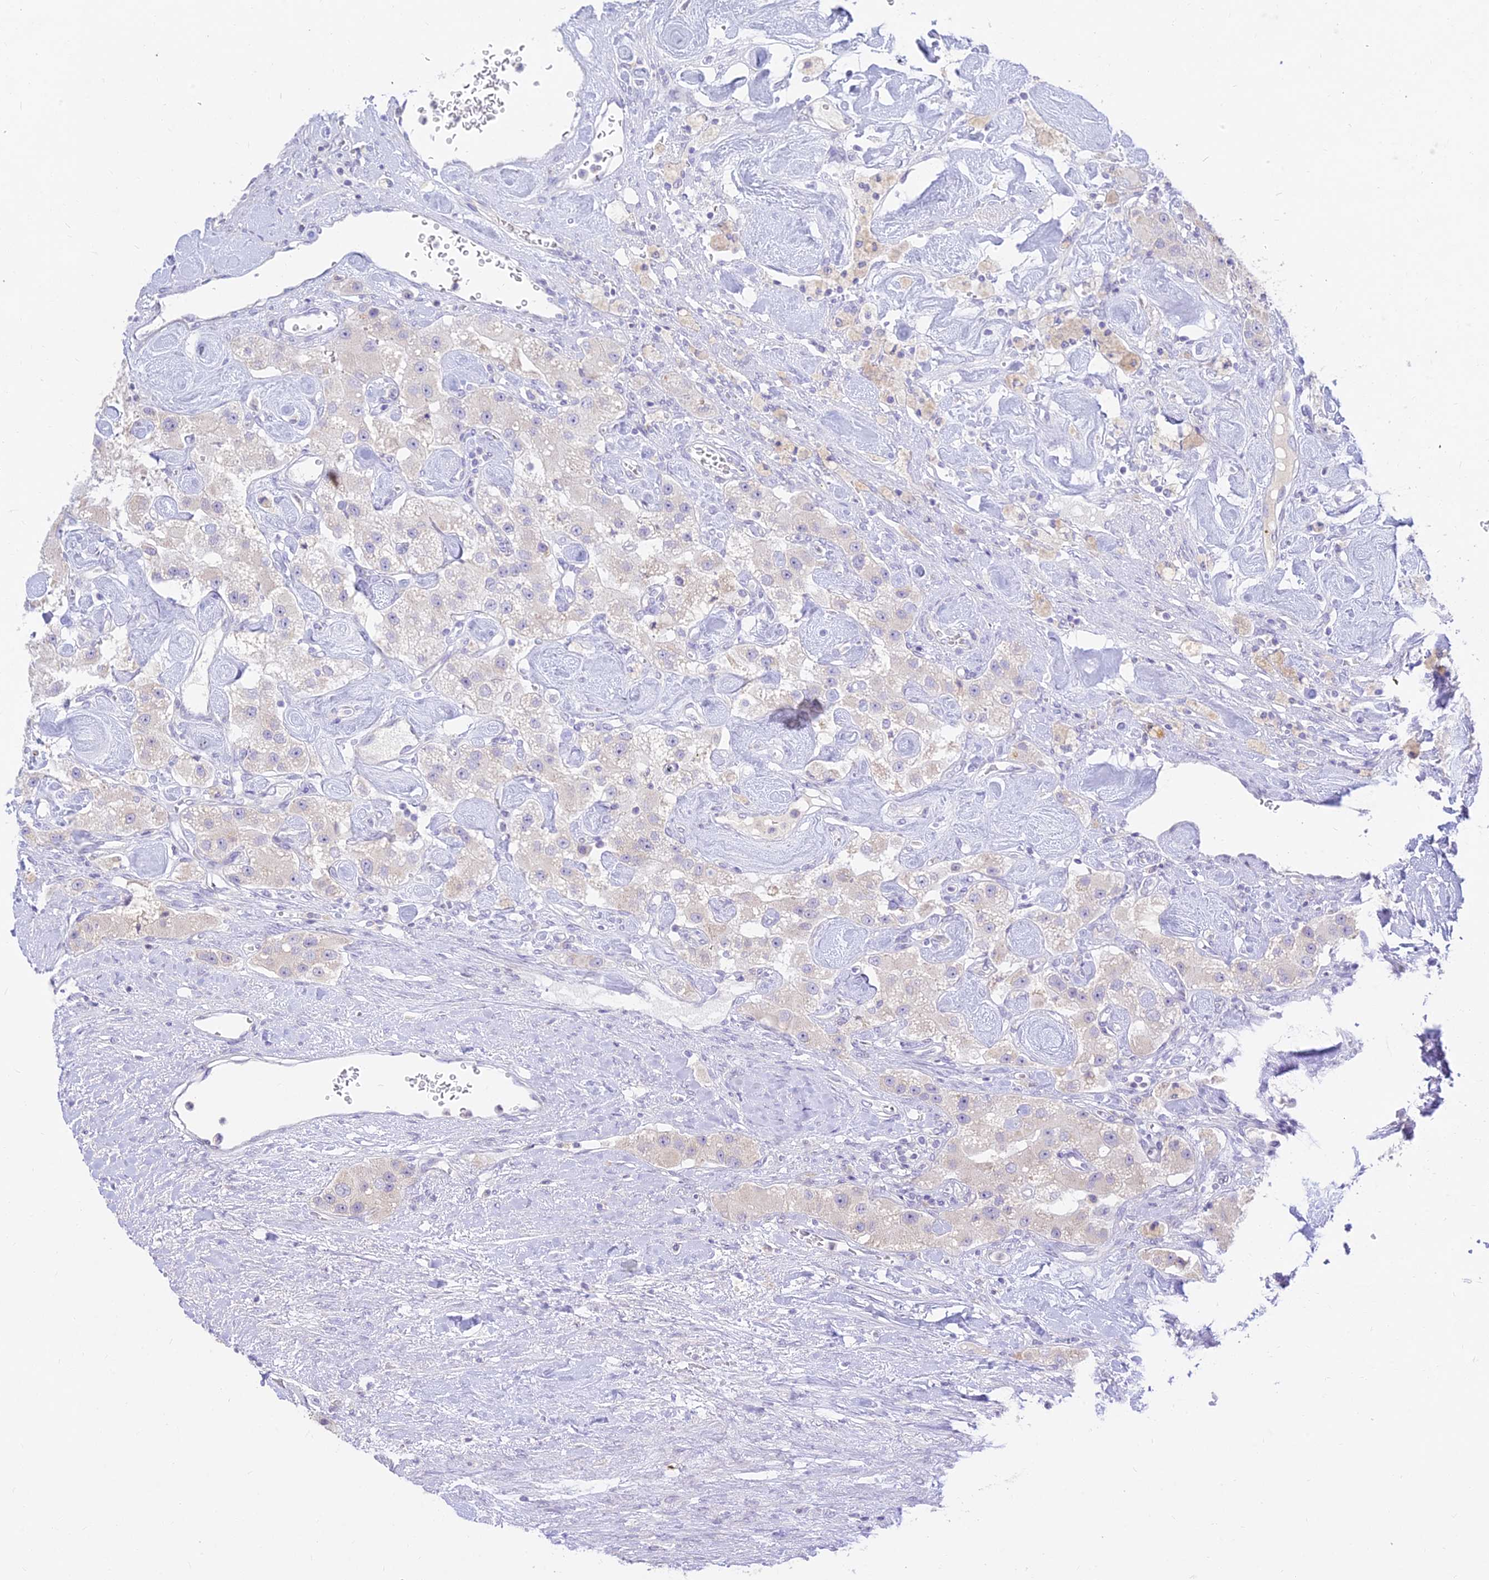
{"staining": {"intensity": "negative", "quantity": "none", "location": "none"}, "tissue": "carcinoid", "cell_type": "Tumor cells", "image_type": "cancer", "snomed": [{"axis": "morphology", "description": "Carcinoid, malignant, NOS"}, {"axis": "topography", "description": "Pancreas"}], "caption": "An IHC histopathology image of carcinoid is shown. There is no staining in tumor cells of carcinoid.", "gene": "TMEM40", "patient": {"sex": "male", "age": 41}}